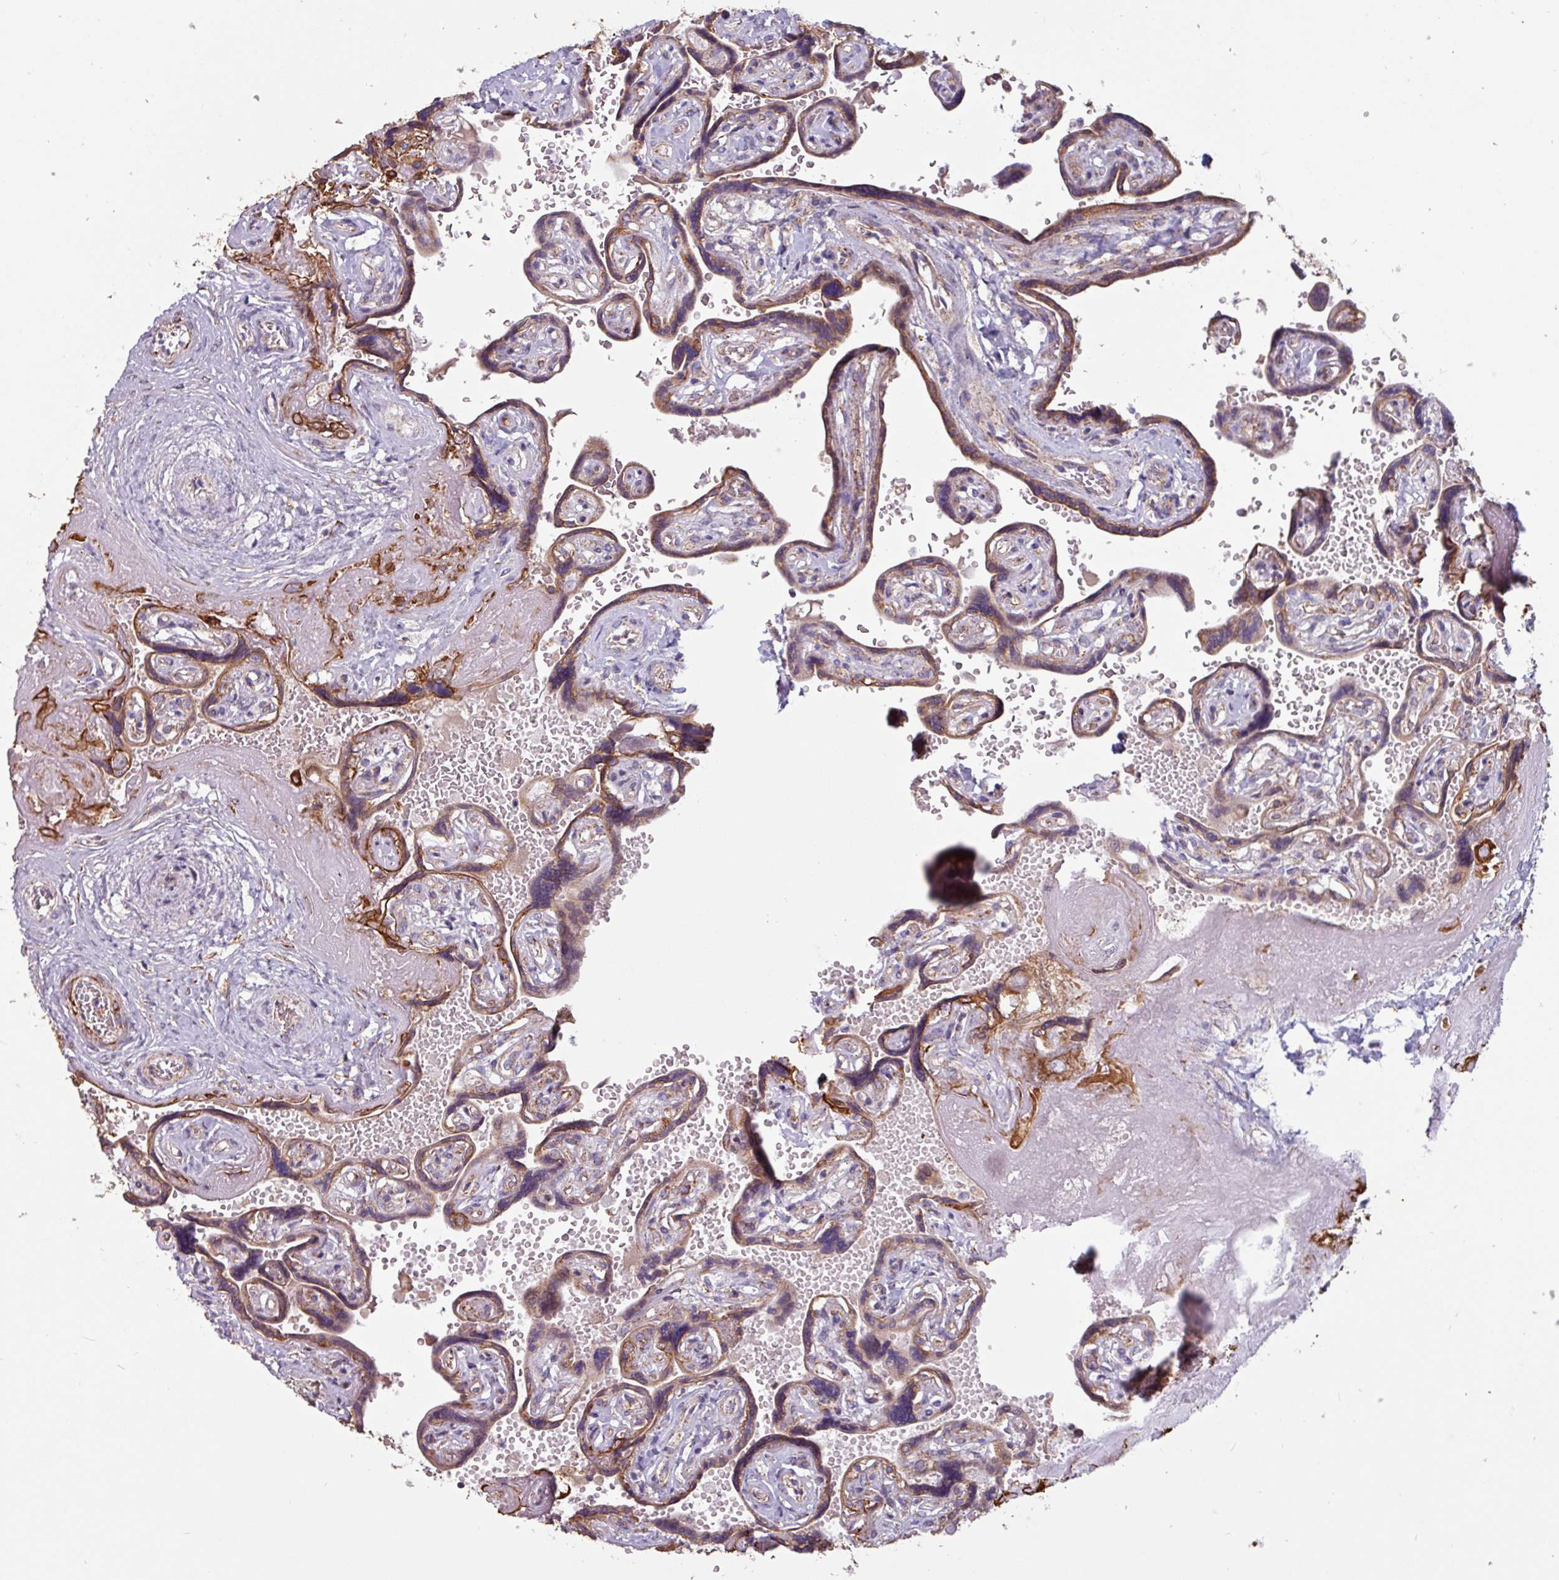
{"staining": {"intensity": "moderate", "quantity": ">75%", "location": "cytoplasmic/membranous"}, "tissue": "placenta", "cell_type": "Trophoblastic cells", "image_type": "normal", "snomed": [{"axis": "morphology", "description": "Normal tissue, NOS"}, {"axis": "topography", "description": "Placenta"}], "caption": "Immunohistochemistry micrograph of benign placenta stained for a protein (brown), which reveals medium levels of moderate cytoplasmic/membranous positivity in about >75% of trophoblastic cells.", "gene": "CAMK1", "patient": {"sex": "female", "age": 32}}